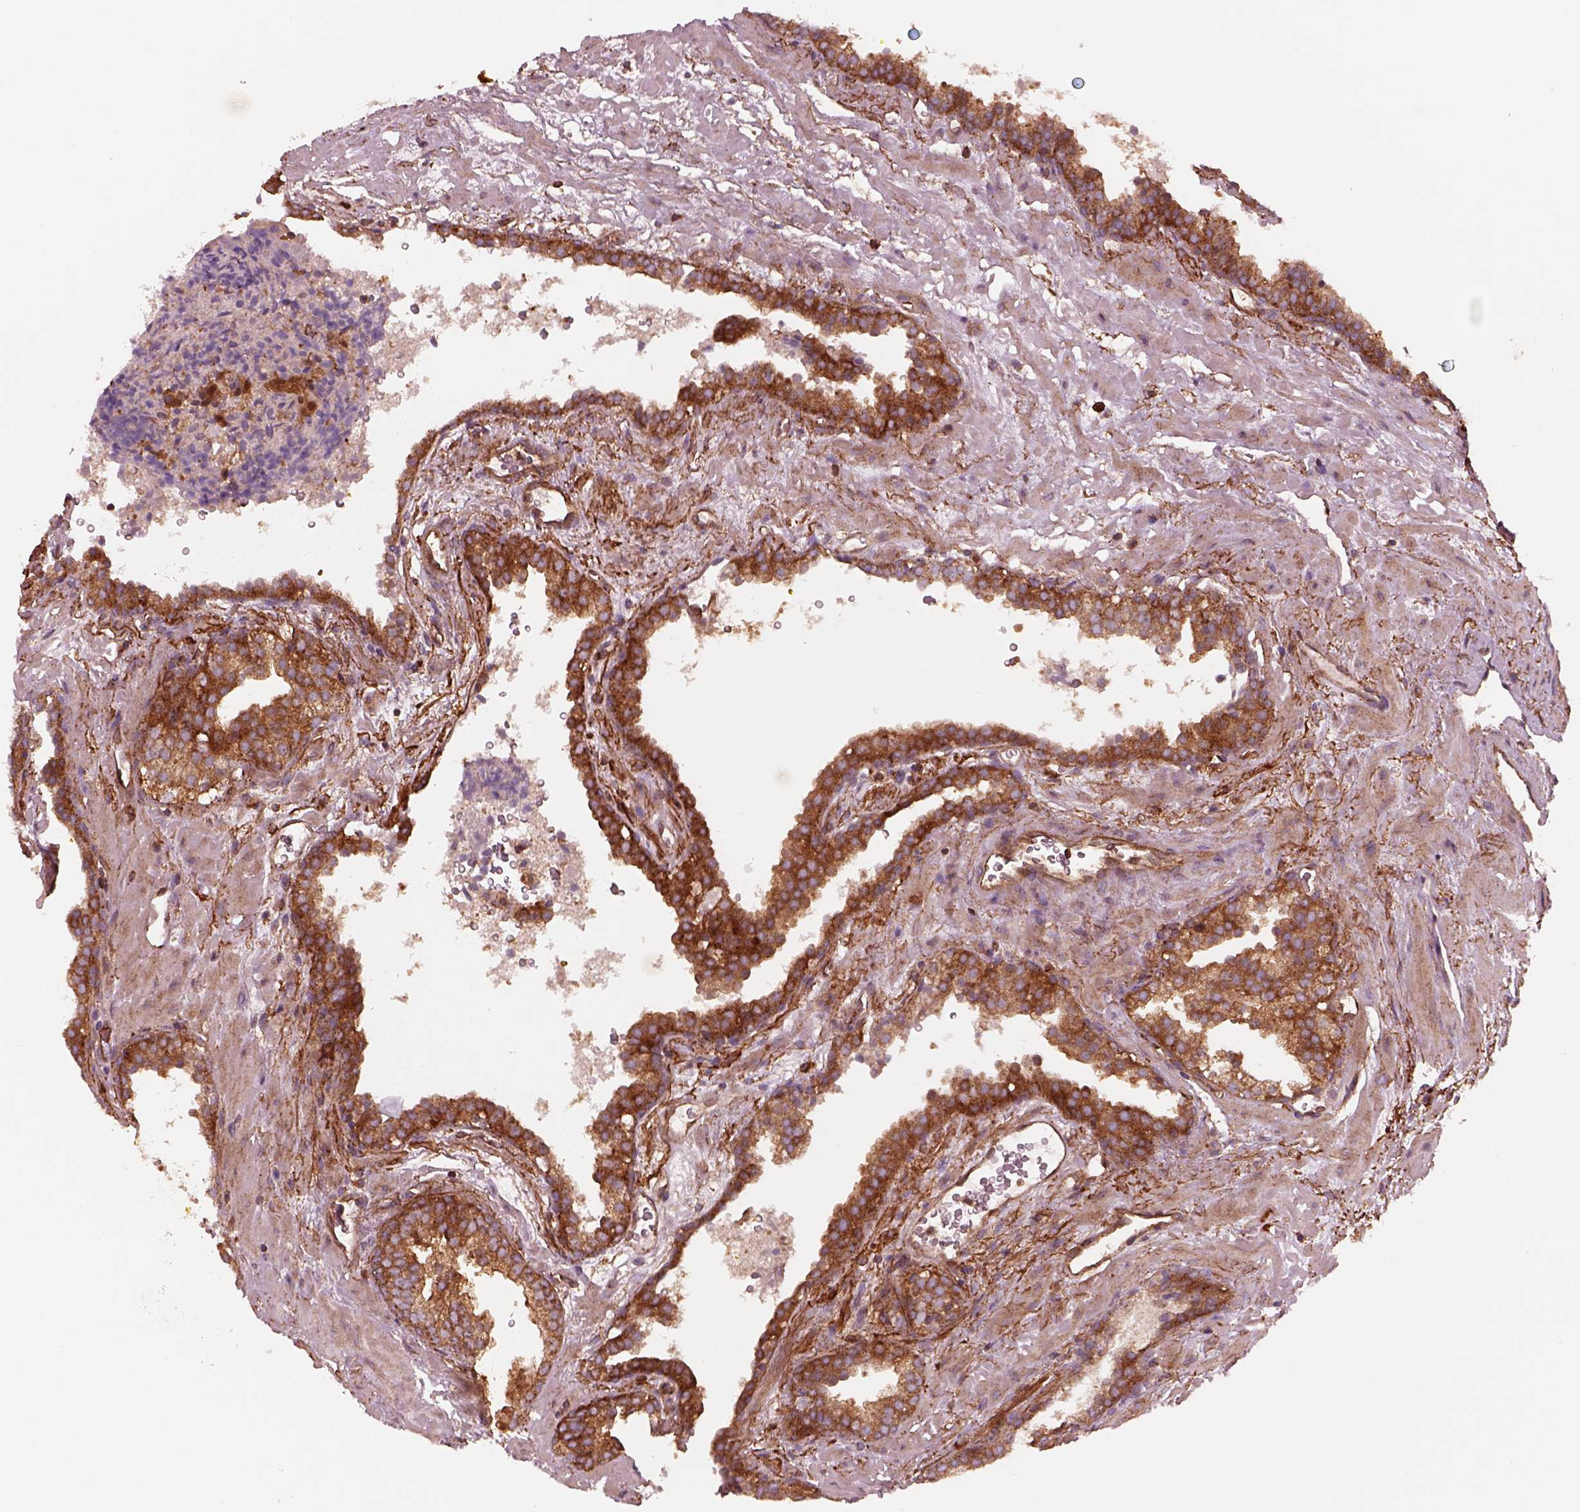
{"staining": {"intensity": "strong", "quantity": ">75%", "location": "cytoplasmic/membranous"}, "tissue": "prostate cancer", "cell_type": "Tumor cells", "image_type": "cancer", "snomed": [{"axis": "morphology", "description": "Adenocarcinoma, NOS"}, {"axis": "topography", "description": "Prostate"}], "caption": "A brown stain shows strong cytoplasmic/membranous staining of a protein in prostate cancer tumor cells.", "gene": "WASHC2A", "patient": {"sex": "male", "age": 66}}